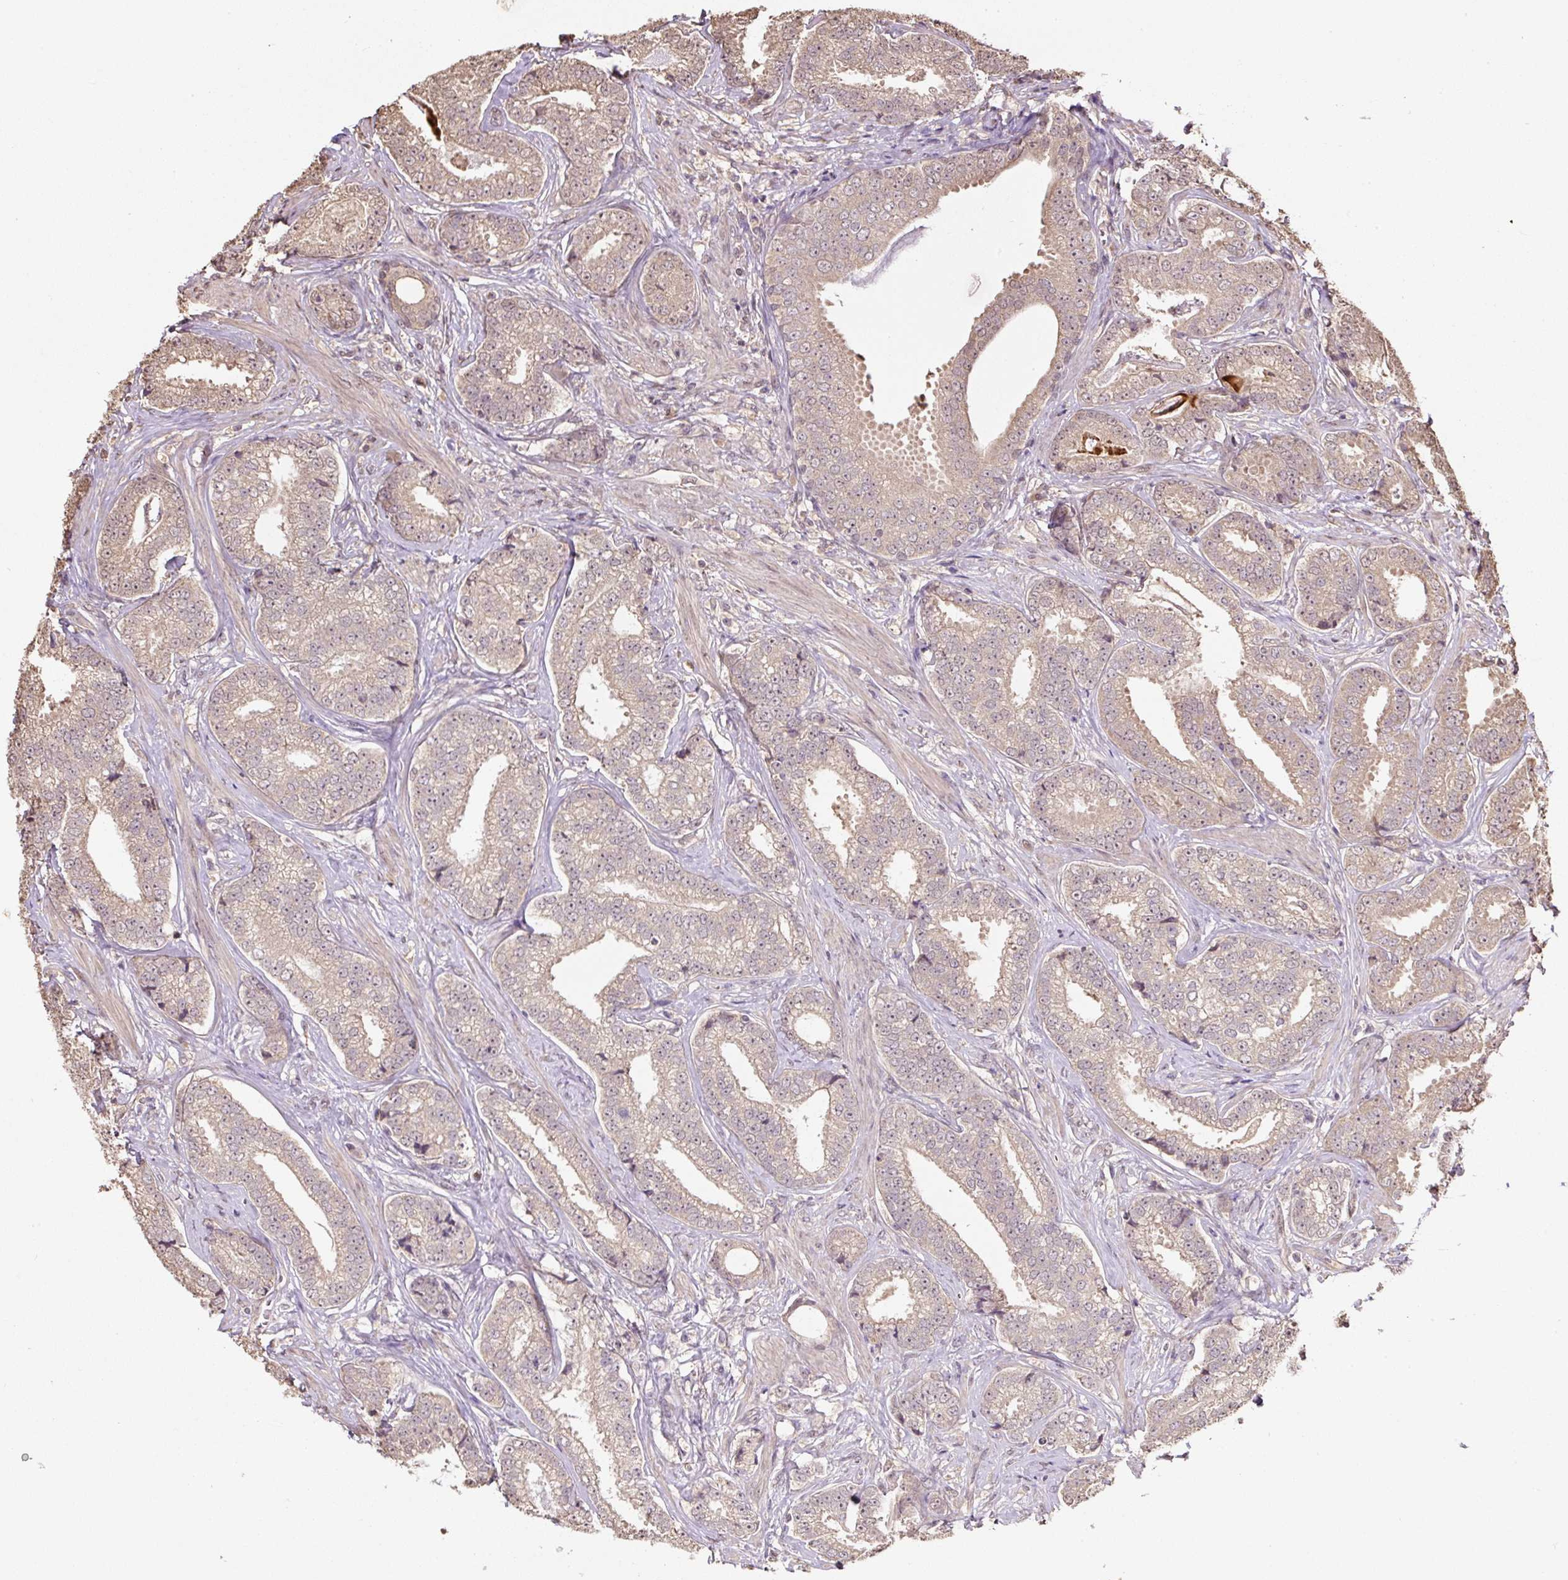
{"staining": {"intensity": "weak", "quantity": ">75%", "location": "cytoplasmic/membranous"}, "tissue": "prostate cancer", "cell_type": "Tumor cells", "image_type": "cancer", "snomed": [{"axis": "morphology", "description": "Adenocarcinoma, Low grade"}, {"axis": "topography", "description": "Prostate"}], "caption": "Brown immunohistochemical staining in prostate cancer exhibits weak cytoplasmic/membranous positivity in approximately >75% of tumor cells.", "gene": "TMEM170B", "patient": {"sex": "male", "age": 63}}